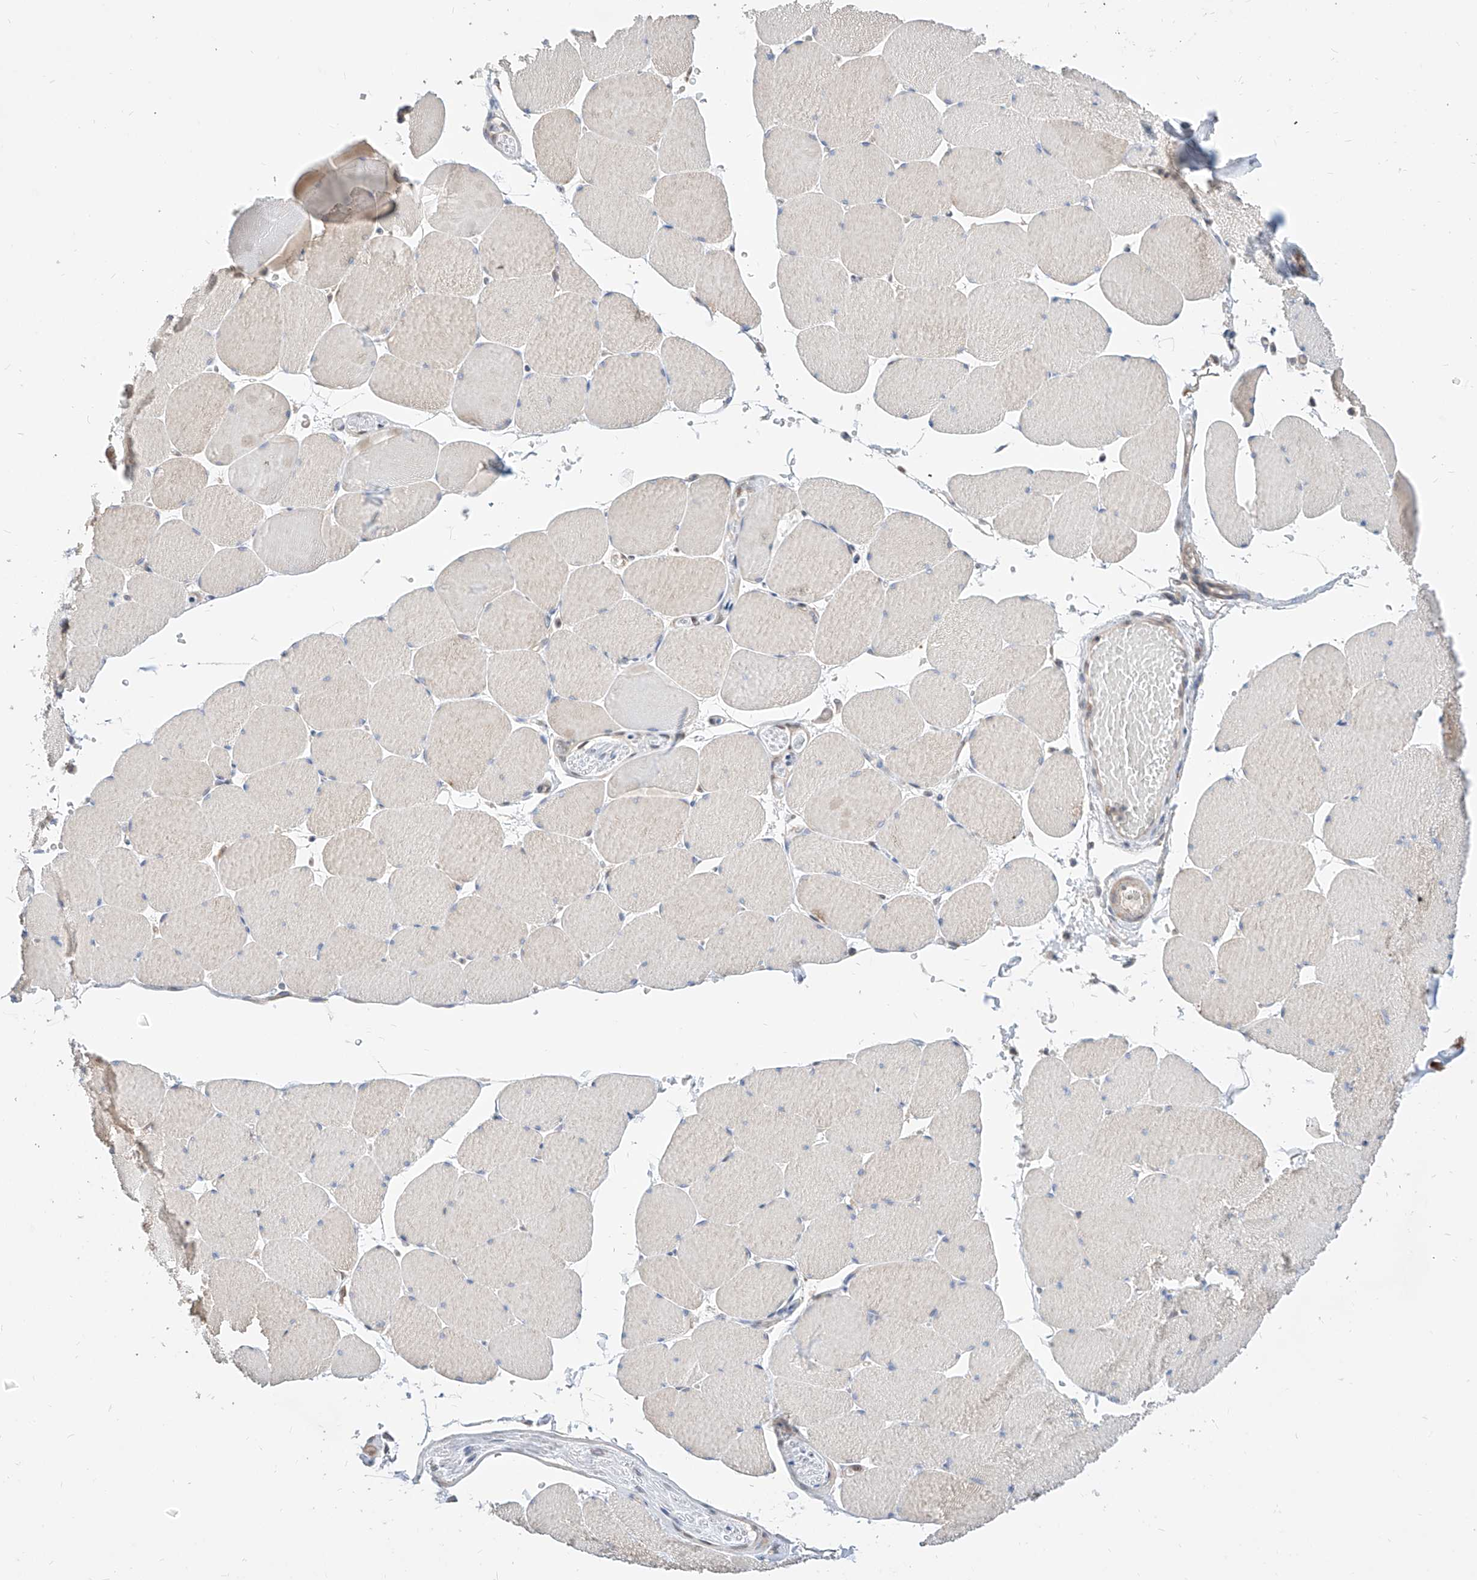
{"staining": {"intensity": "weak", "quantity": "25%-75%", "location": "cytoplasmic/membranous"}, "tissue": "skeletal muscle", "cell_type": "Myocytes", "image_type": "normal", "snomed": [{"axis": "morphology", "description": "Normal tissue, NOS"}, {"axis": "topography", "description": "Skeletal muscle"}, {"axis": "topography", "description": "Head-Neck"}], "caption": "Skeletal muscle stained with a protein marker shows weak staining in myocytes.", "gene": "TSNAX", "patient": {"sex": "male", "age": 66}}